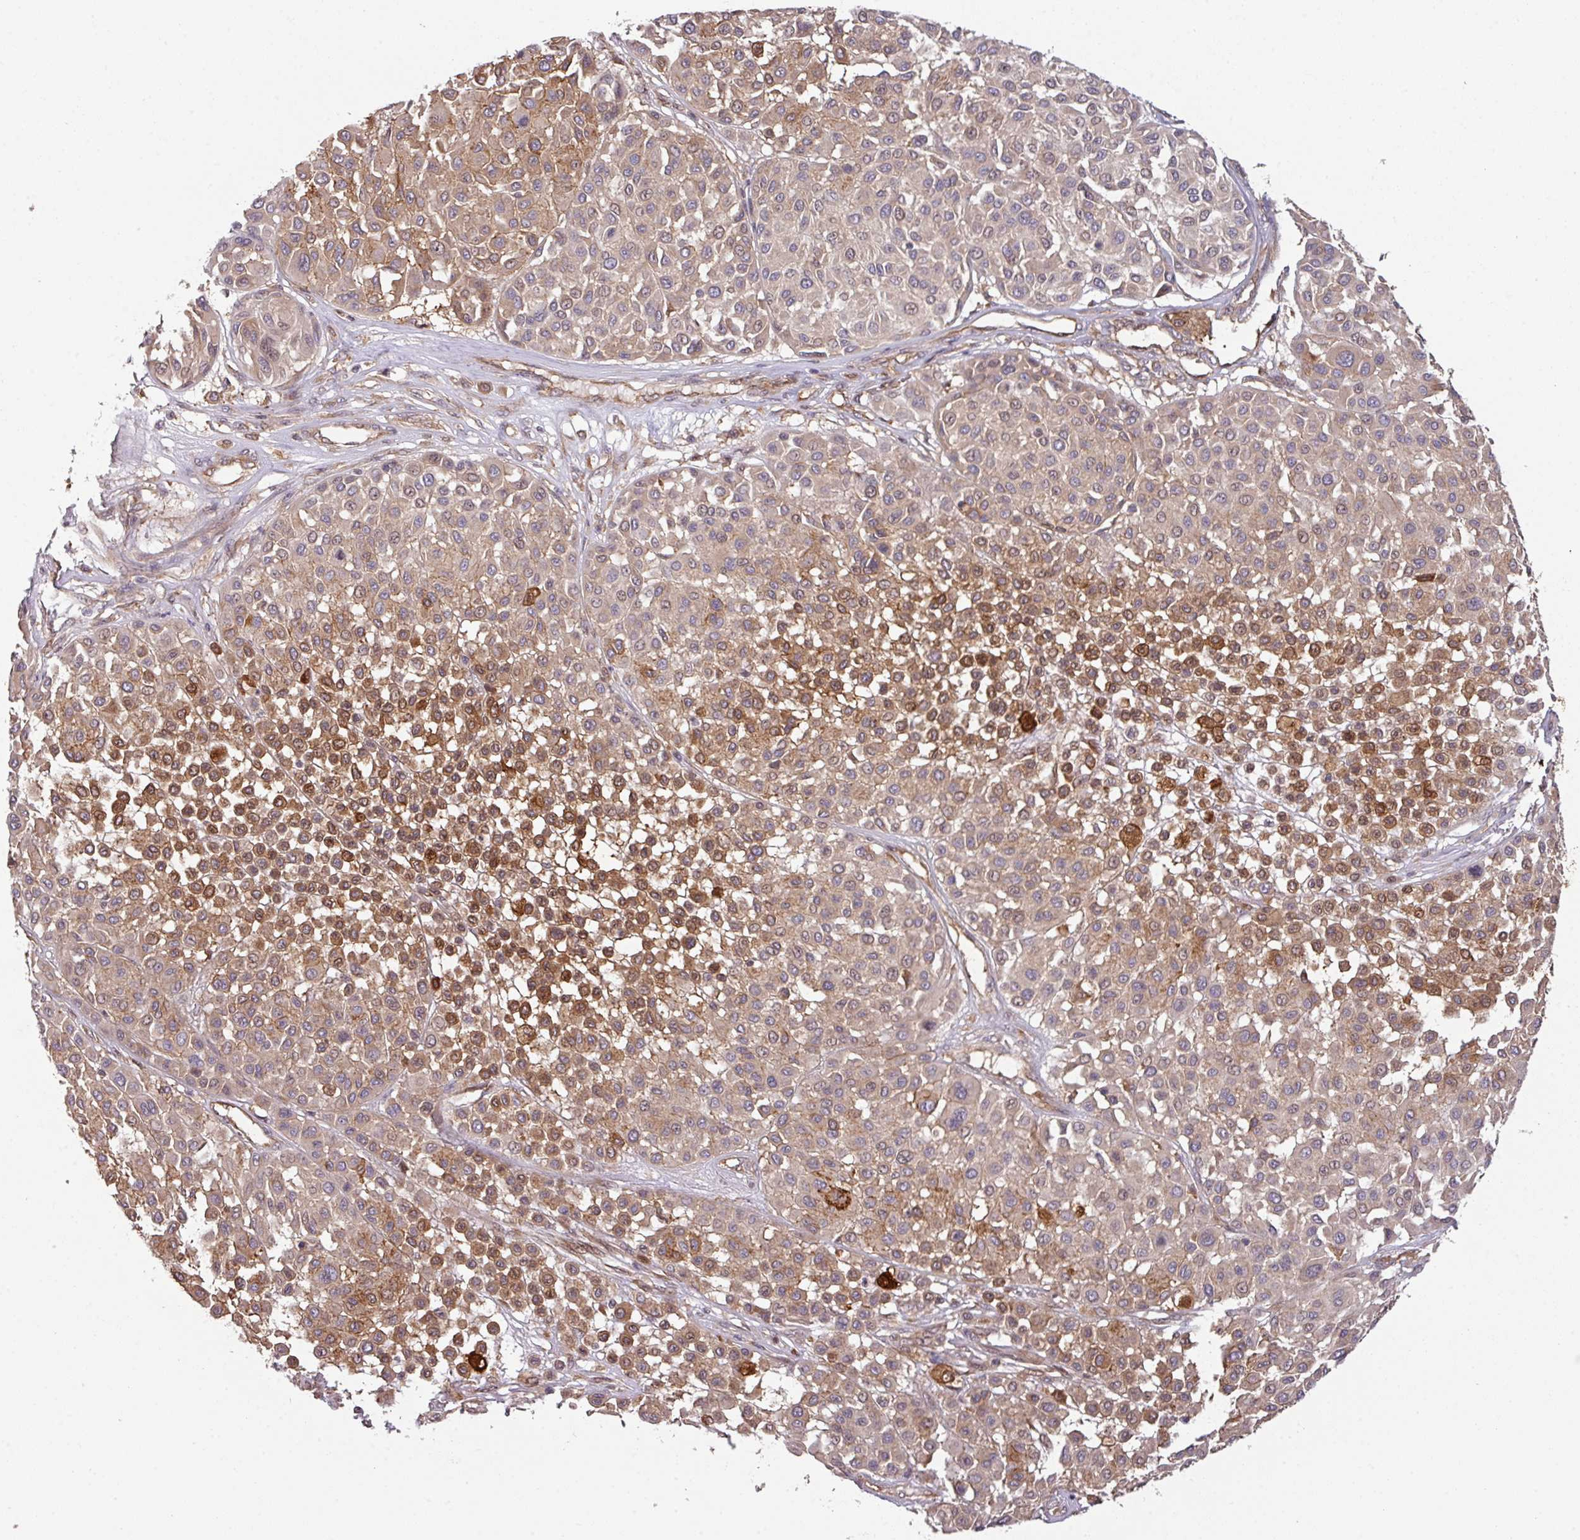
{"staining": {"intensity": "moderate", "quantity": "25%-75%", "location": "cytoplasmic/membranous"}, "tissue": "melanoma", "cell_type": "Tumor cells", "image_type": "cancer", "snomed": [{"axis": "morphology", "description": "Malignant melanoma, Metastatic site"}, {"axis": "topography", "description": "Soft tissue"}], "caption": "IHC micrograph of human malignant melanoma (metastatic site) stained for a protein (brown), which reveals medium levels of moderate cytoplasmic/membranous staining in approximately 25%-75% of tumor cells.", "gene": "CYFIP2", "patient": {"sex": "male", "age": 41}}